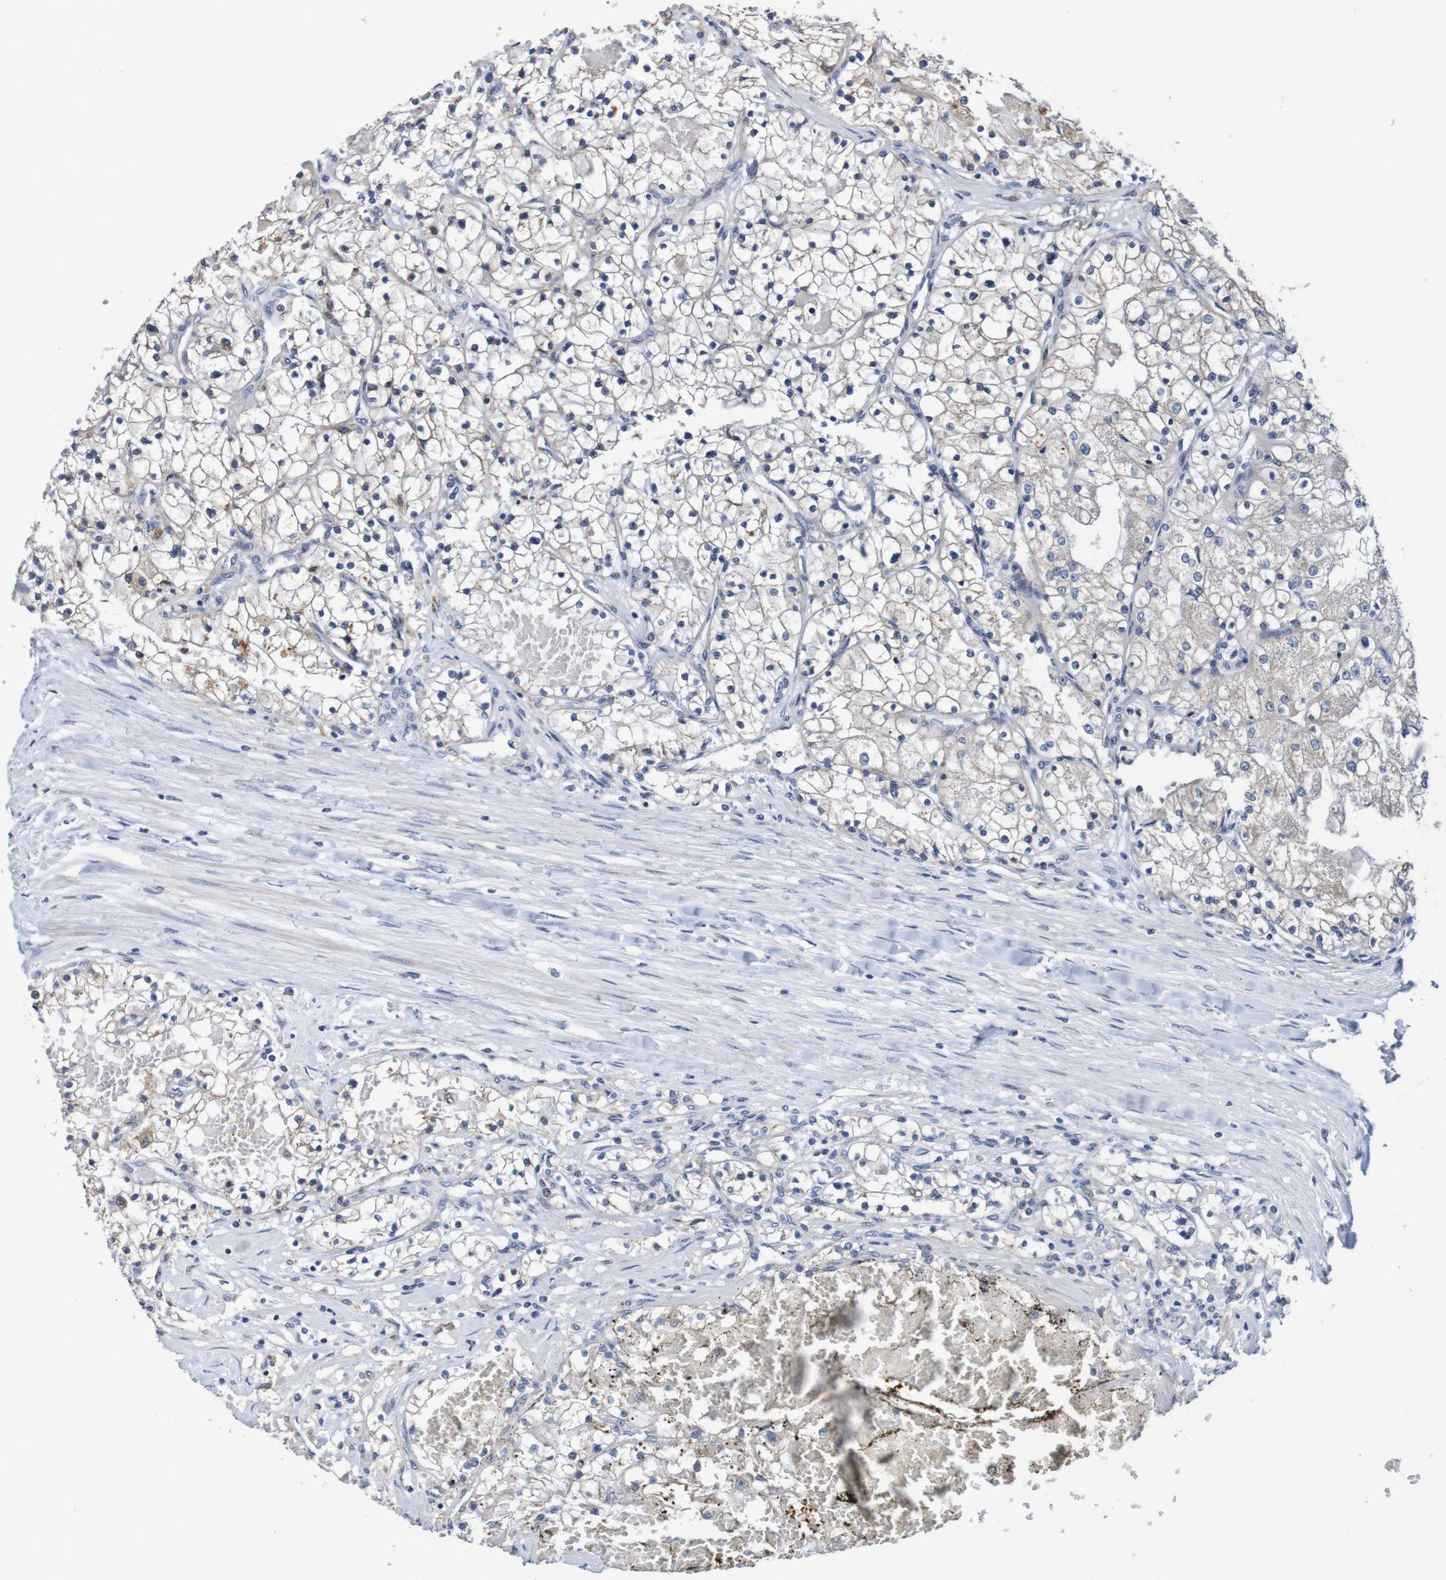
{"staining": {"intensity": "weak", "quantity": "25%-75%", "location": "cytoplasmic/membranous"}, "tissue": "renal cancer", "cell_type": "Tumor cells", "image_type": "cancer", "snomed": [{"axis": "morphology", "description": "Adenocarcinoma, NOS"}, {"axis": "topography", "description": "Kidney"}], "caption": "Renal cancer (adenocarcinoma) stained for a protein displays weak cytoplasmic/membranous positivity in tumor cells. Nuclei are stained in blue.", "gene": "FIBP", "patient": {"sex": "male", "age": 68}}